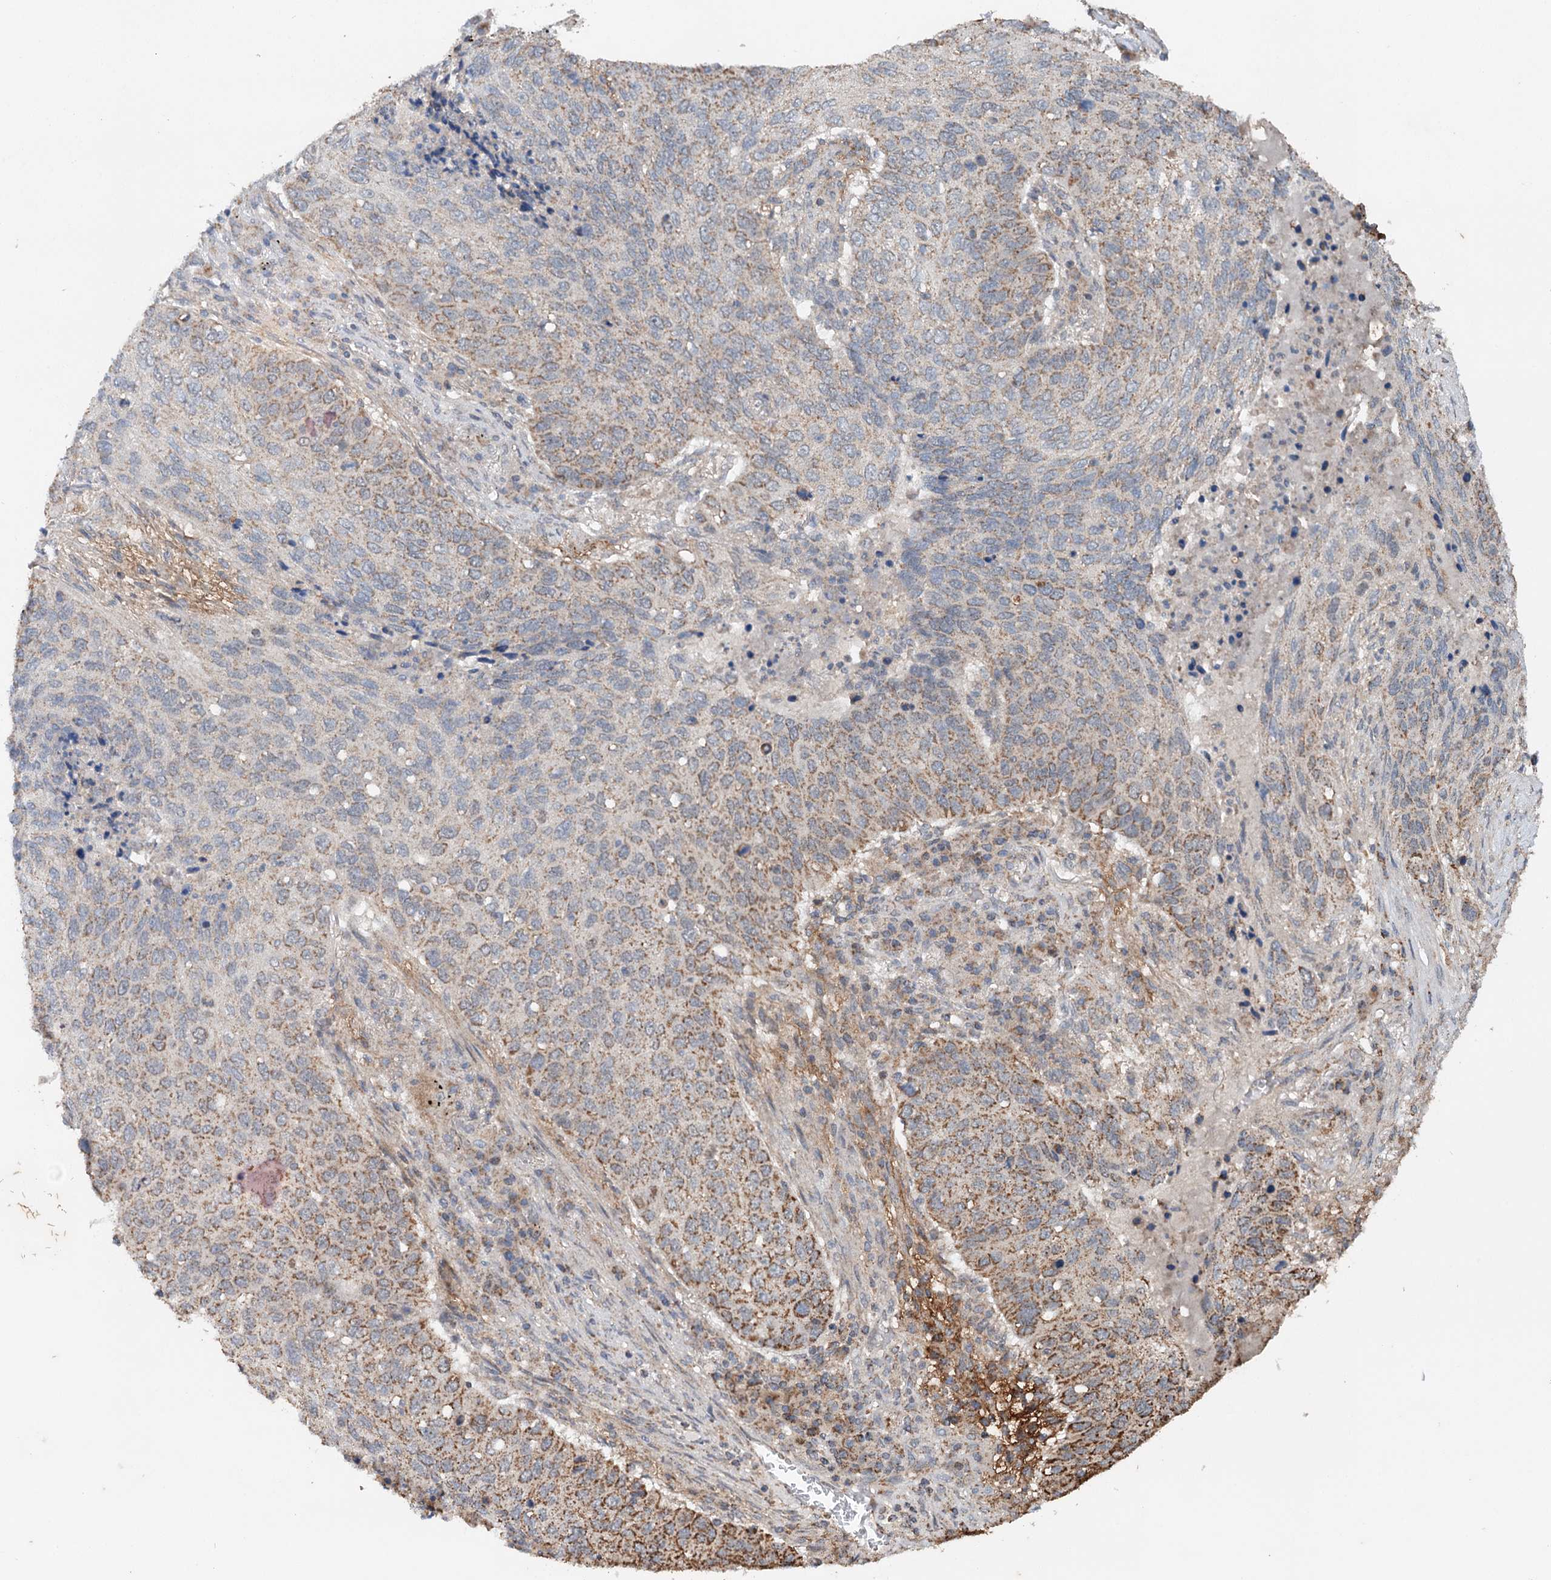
{"staining": {"intensity": "moderate", "quantity": ">75%", "location": "cytoplasmic/membranous"}, "tissue": "lung cancer", "cell_type": "Tumor cells", "image_type": "cancer", "snomed": [{"axis": "morphology", "description": "Squamous cell carcinoma, NOS"}, {"axis": "topography", "description": "Lung"}], "caption": "Human lung squamous cell carcinoma stained with a protein marker shows moderate staining in tumor cells.", "gene": "PIK3CB", "patient": {"sex": "female", "age": 63}}